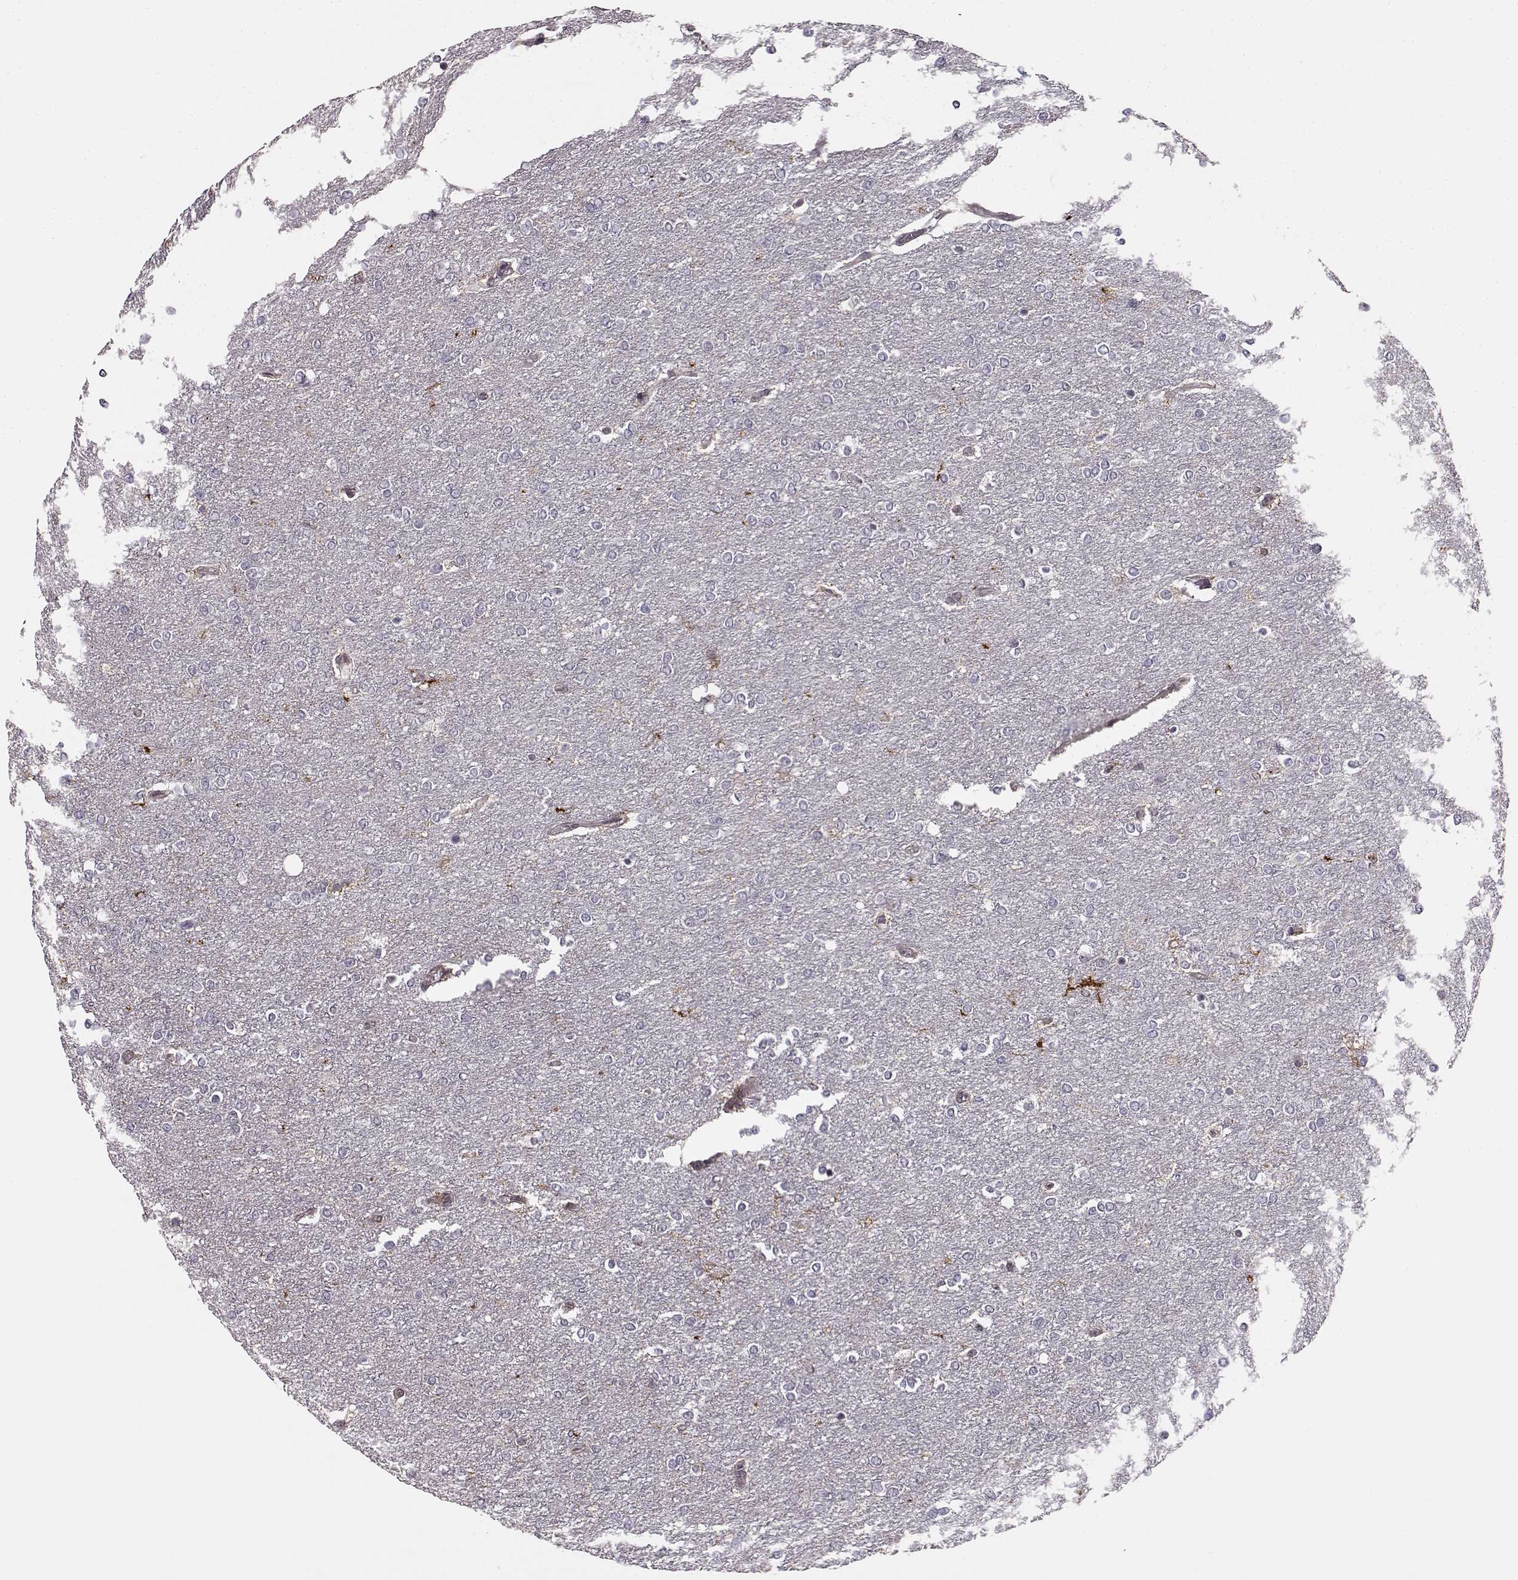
{"staining": {"intensity": "negative", "quantity": "none", "location": "none"}, "tissue": "glioma", "cell_type": "Tumor cells", "image_type": "cancer", "snomed": [{"axis": "morphology", "description": "Glioma, malignant, High grade"}, {"axis": "topography", "description": "Brain"}], "caption": "Tumor cells are negative for brown protein staining in malignant glioma (high-grade).", "gene": "MFSD1", "patient": {"sex": "female", "age": 61}}